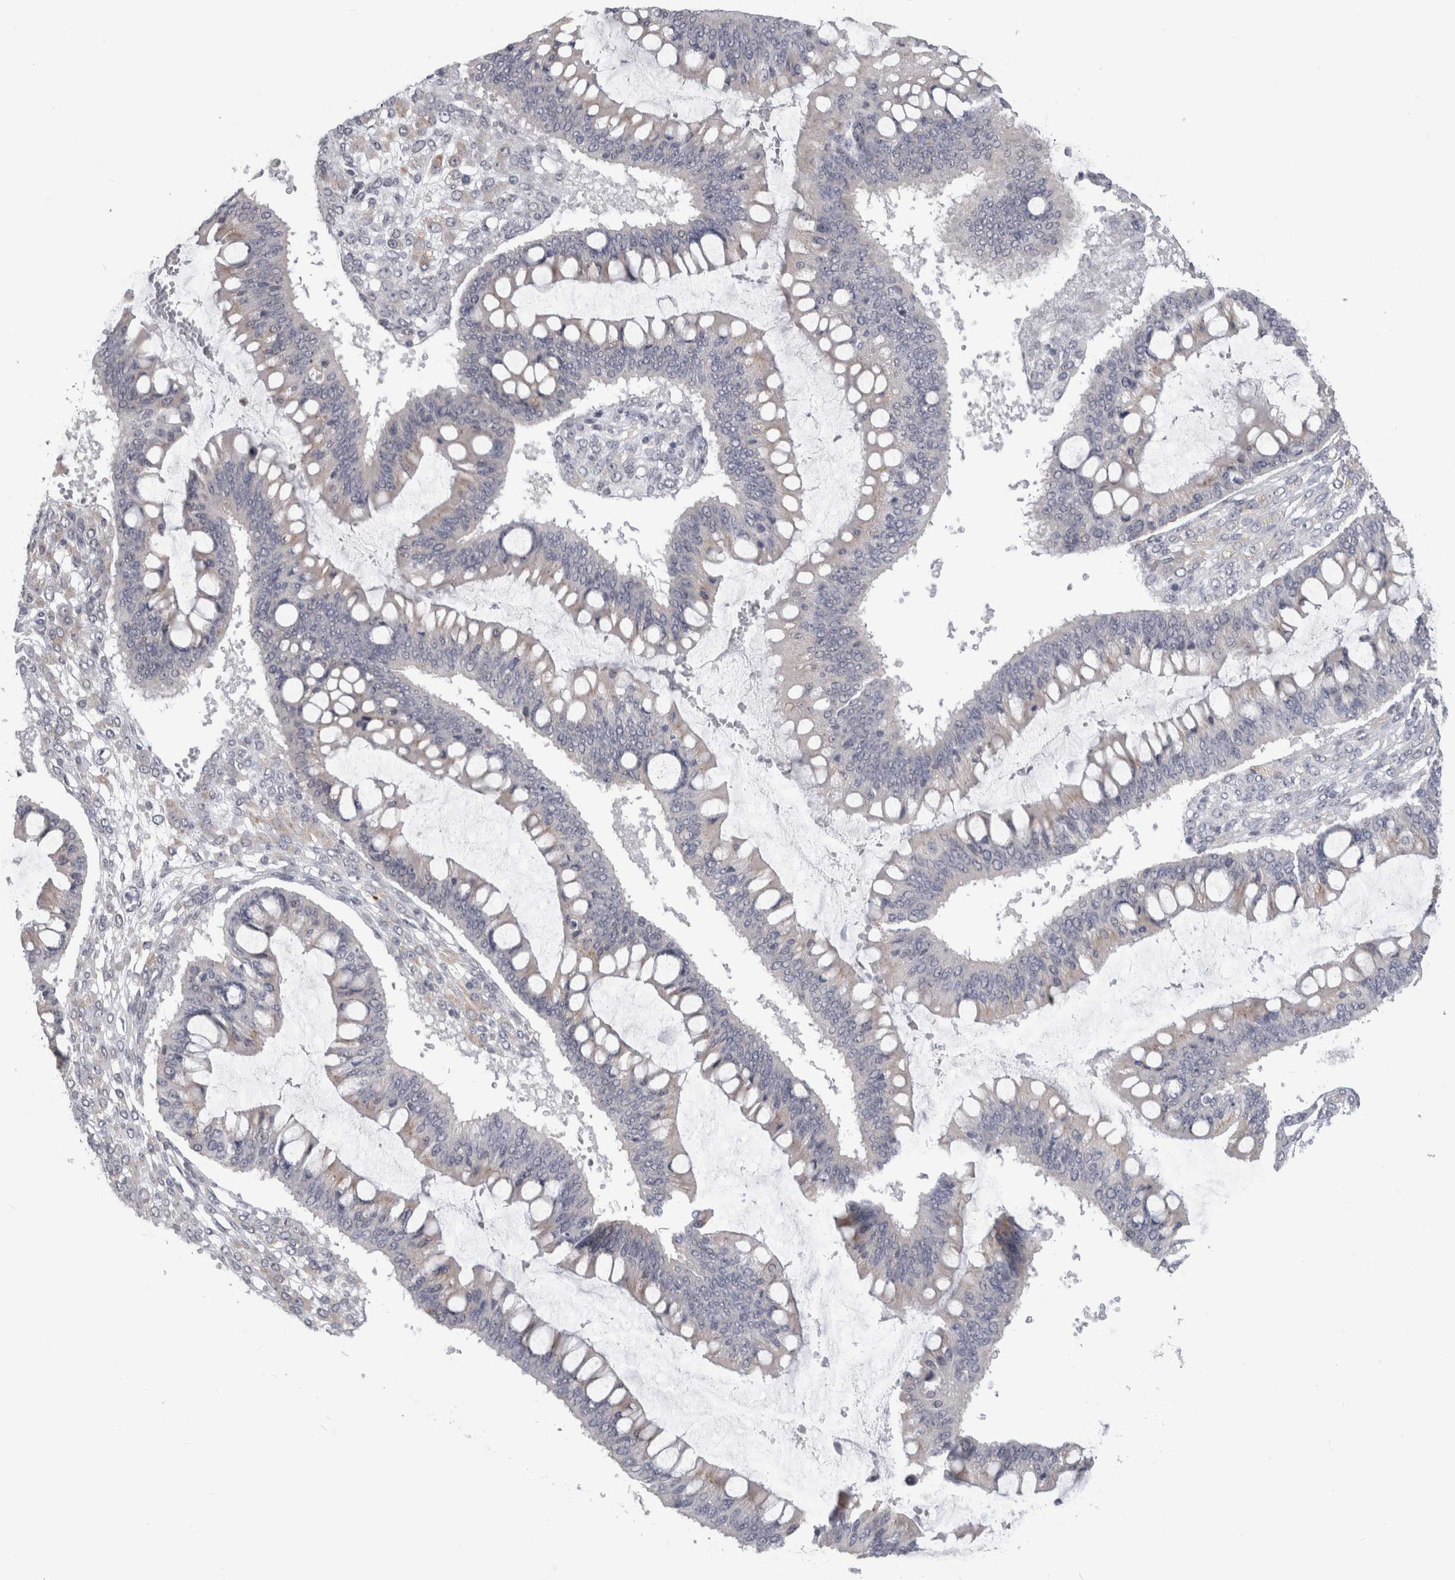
{"staining": {"intensity": "negative", "quantity": "none", "location": "none"}, "tissue": "ovarian cancer", "cell_type": "Tumor cells", "image_type": "cancer", "snomed": [{"axis": "morphology", "description": "Cystadenocarcinoma, mucinous, NOS"}, {"axis": "topography", "description": "Ovary"}], "caption": "Tumor cells show no significant protein positivity in ovarian cancer (mucinous cystadenocarcinoma). Brightfield microscopy of IHC stained with DAB (3,3'-diaminobenzidine) (brown) and hematoxylin (blue), captured at high magnification.", "gene": "TMEM242", "patient": {"sex": "female", "age": 73}}